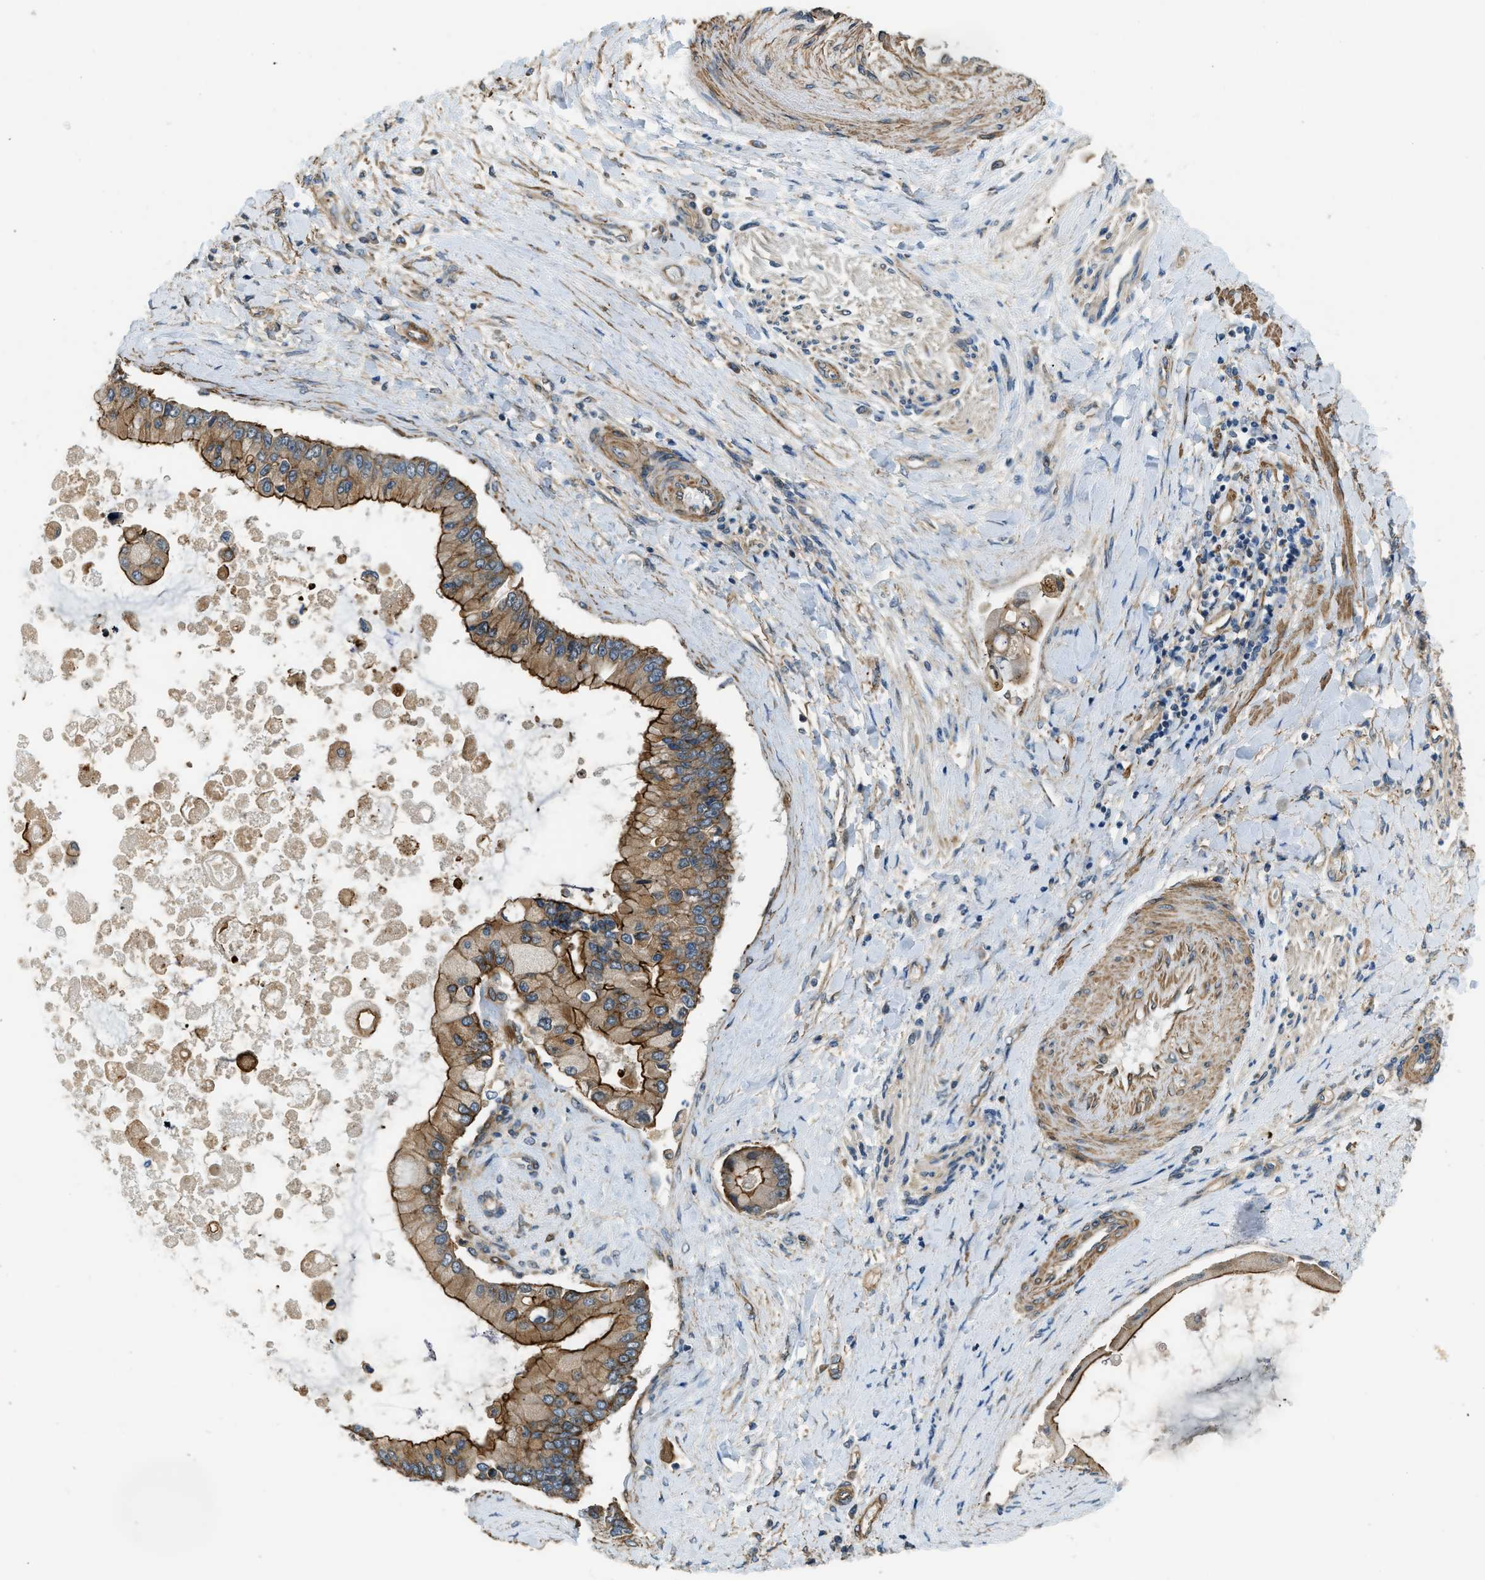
{"staining": {"intensity": "moderate", "quantity": ">75%", "location": "cytoplasmic/membranous"}, "tissue": "liver cancer", "cell_type": "Tumor cells", "image_type": "cancer", "snomed": [{"axis": "morphology", "description": "Cholangiocarcinoma"}, {"axis": "topography", "description": "Liver"}], "caption": "Liver cholangiocarcinoma tissue exhibits moderate cytoplasmic/membranous expression in approximately >75% of tumor cells, visualized by immunohistochemistry.", "gene": "CGN", "patient": {"sex": "male", "age": 50}}